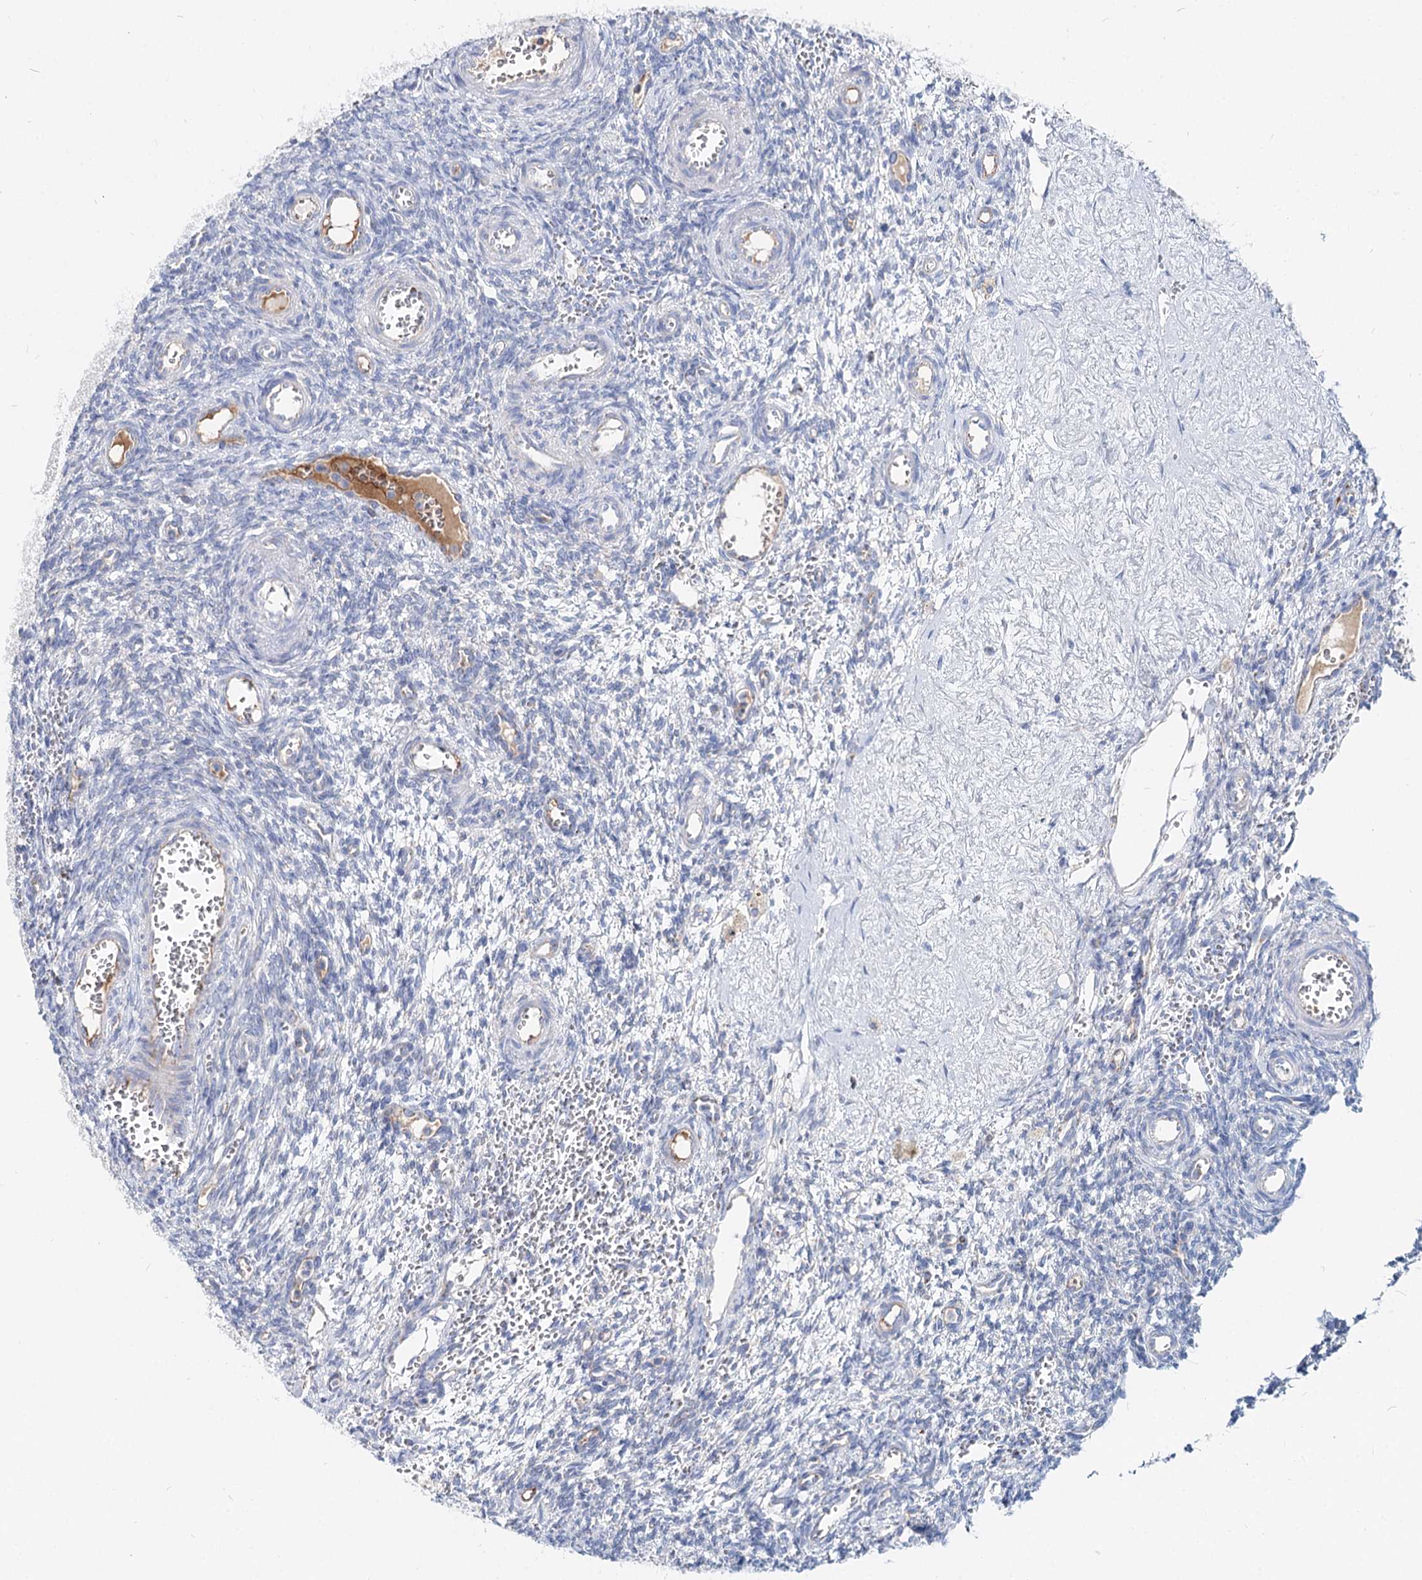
{"staining": {"intensity": "negative", "quantity": "none", "location": "none"}, "tissue": "ovary", "cell_type": "Ovarian stroma cells", "image_type": "normal", "snomed": [{"axis": "morphology", "description": "Normal tissue, NOS"}, {"axis": "topography", "description": "Ovary"}], "caption": "Photomicrograph shows no significant protein positivity in ovarian stroma cells of benign ovary. Nuclei are stained in blue.", "gene": "MCCC2", "patient": {"sex": "female", "age": 39}}